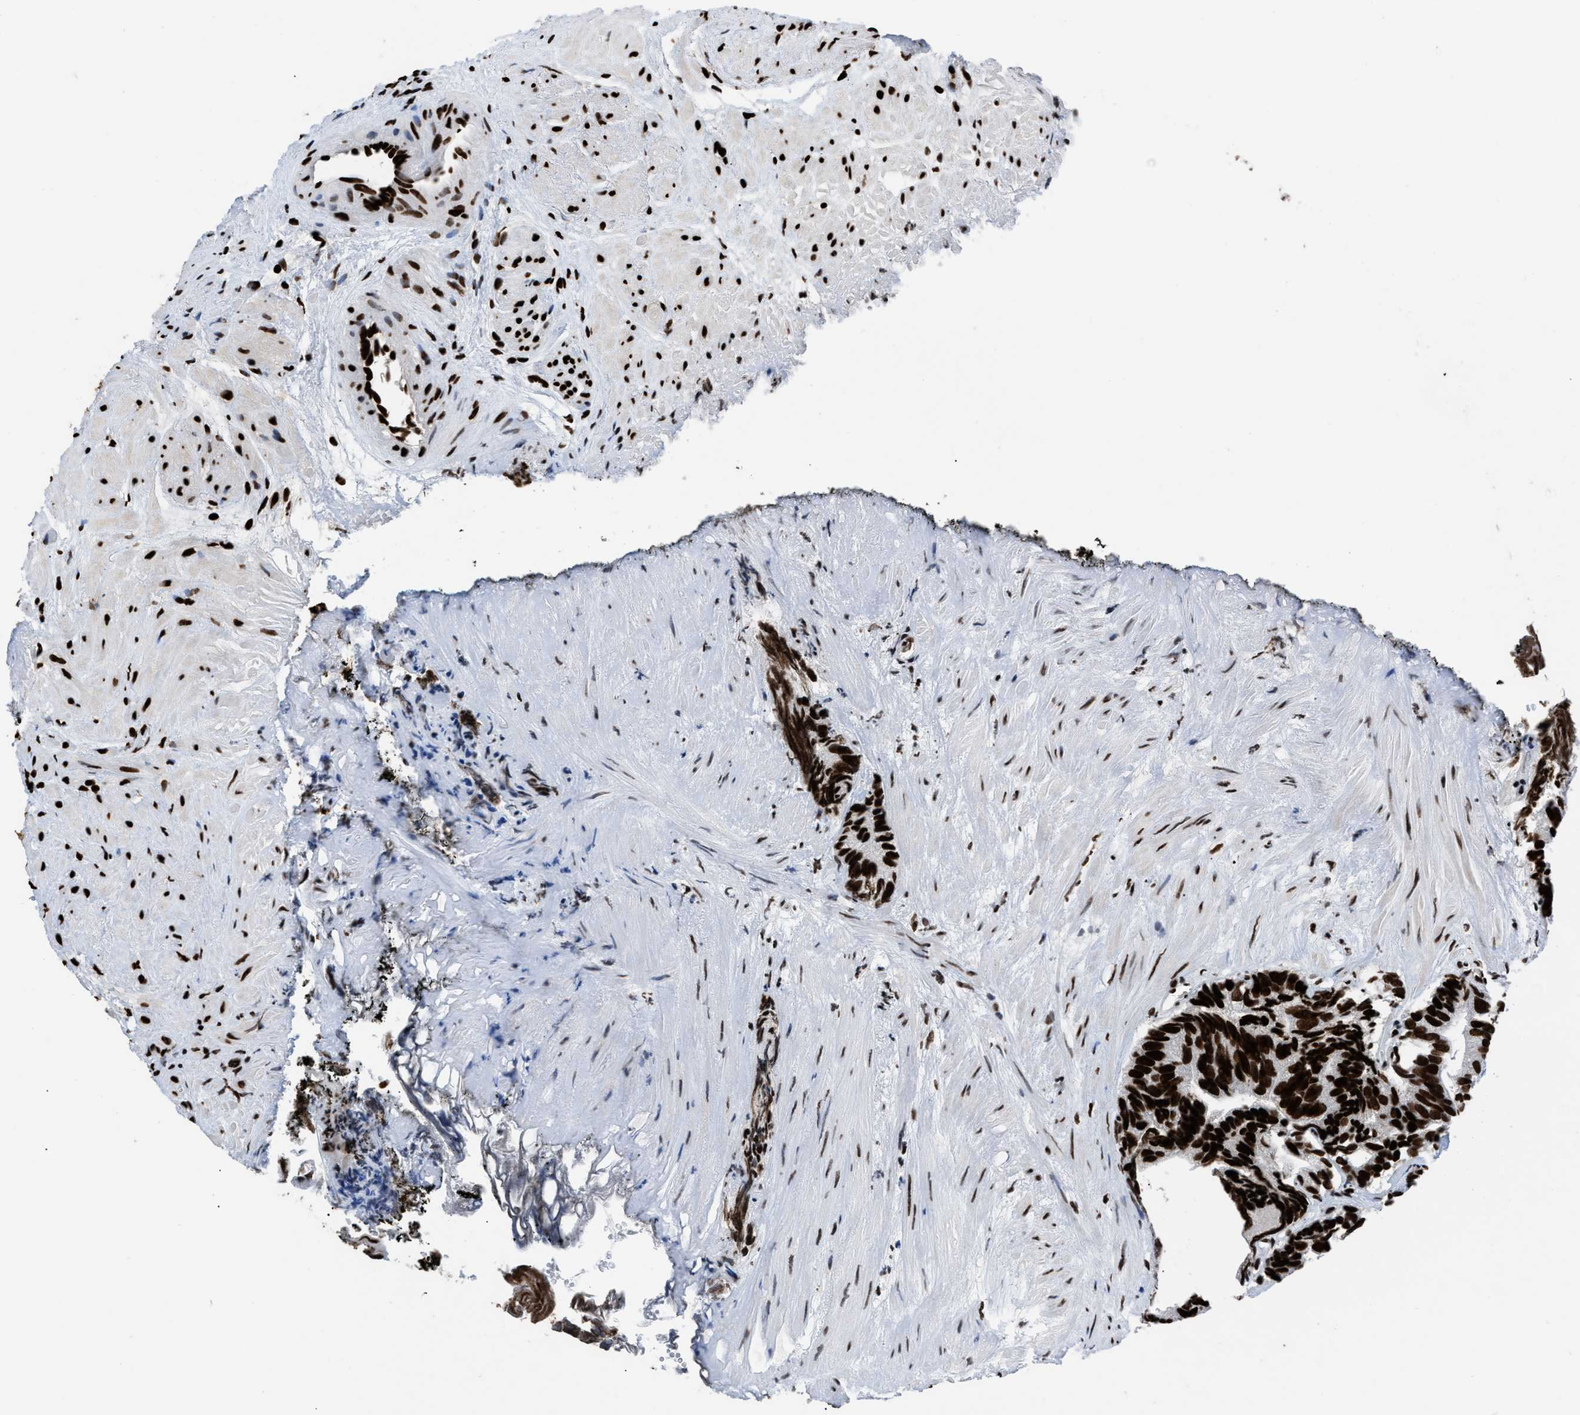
{"staining": {"intensity": "strong", "quantity": ">75%", "location": "nuclear"}, "tissue": "prostate cancer", "cell_type": "Tumor cells", "image_type": "cancer", "snomed": [{"axis": "morphology", "description": "Adenocarcinoma, Low grade"}, {"axis": "topography", "description": "Prostate"}], "caption": "About >75% of tumor cells in human prostate cancer show strong nuclear protein staining as visualized by brown immunohistochemical staining.", "gene": "HNRNPM", "patient": {"sex": "male", "age": 89}}